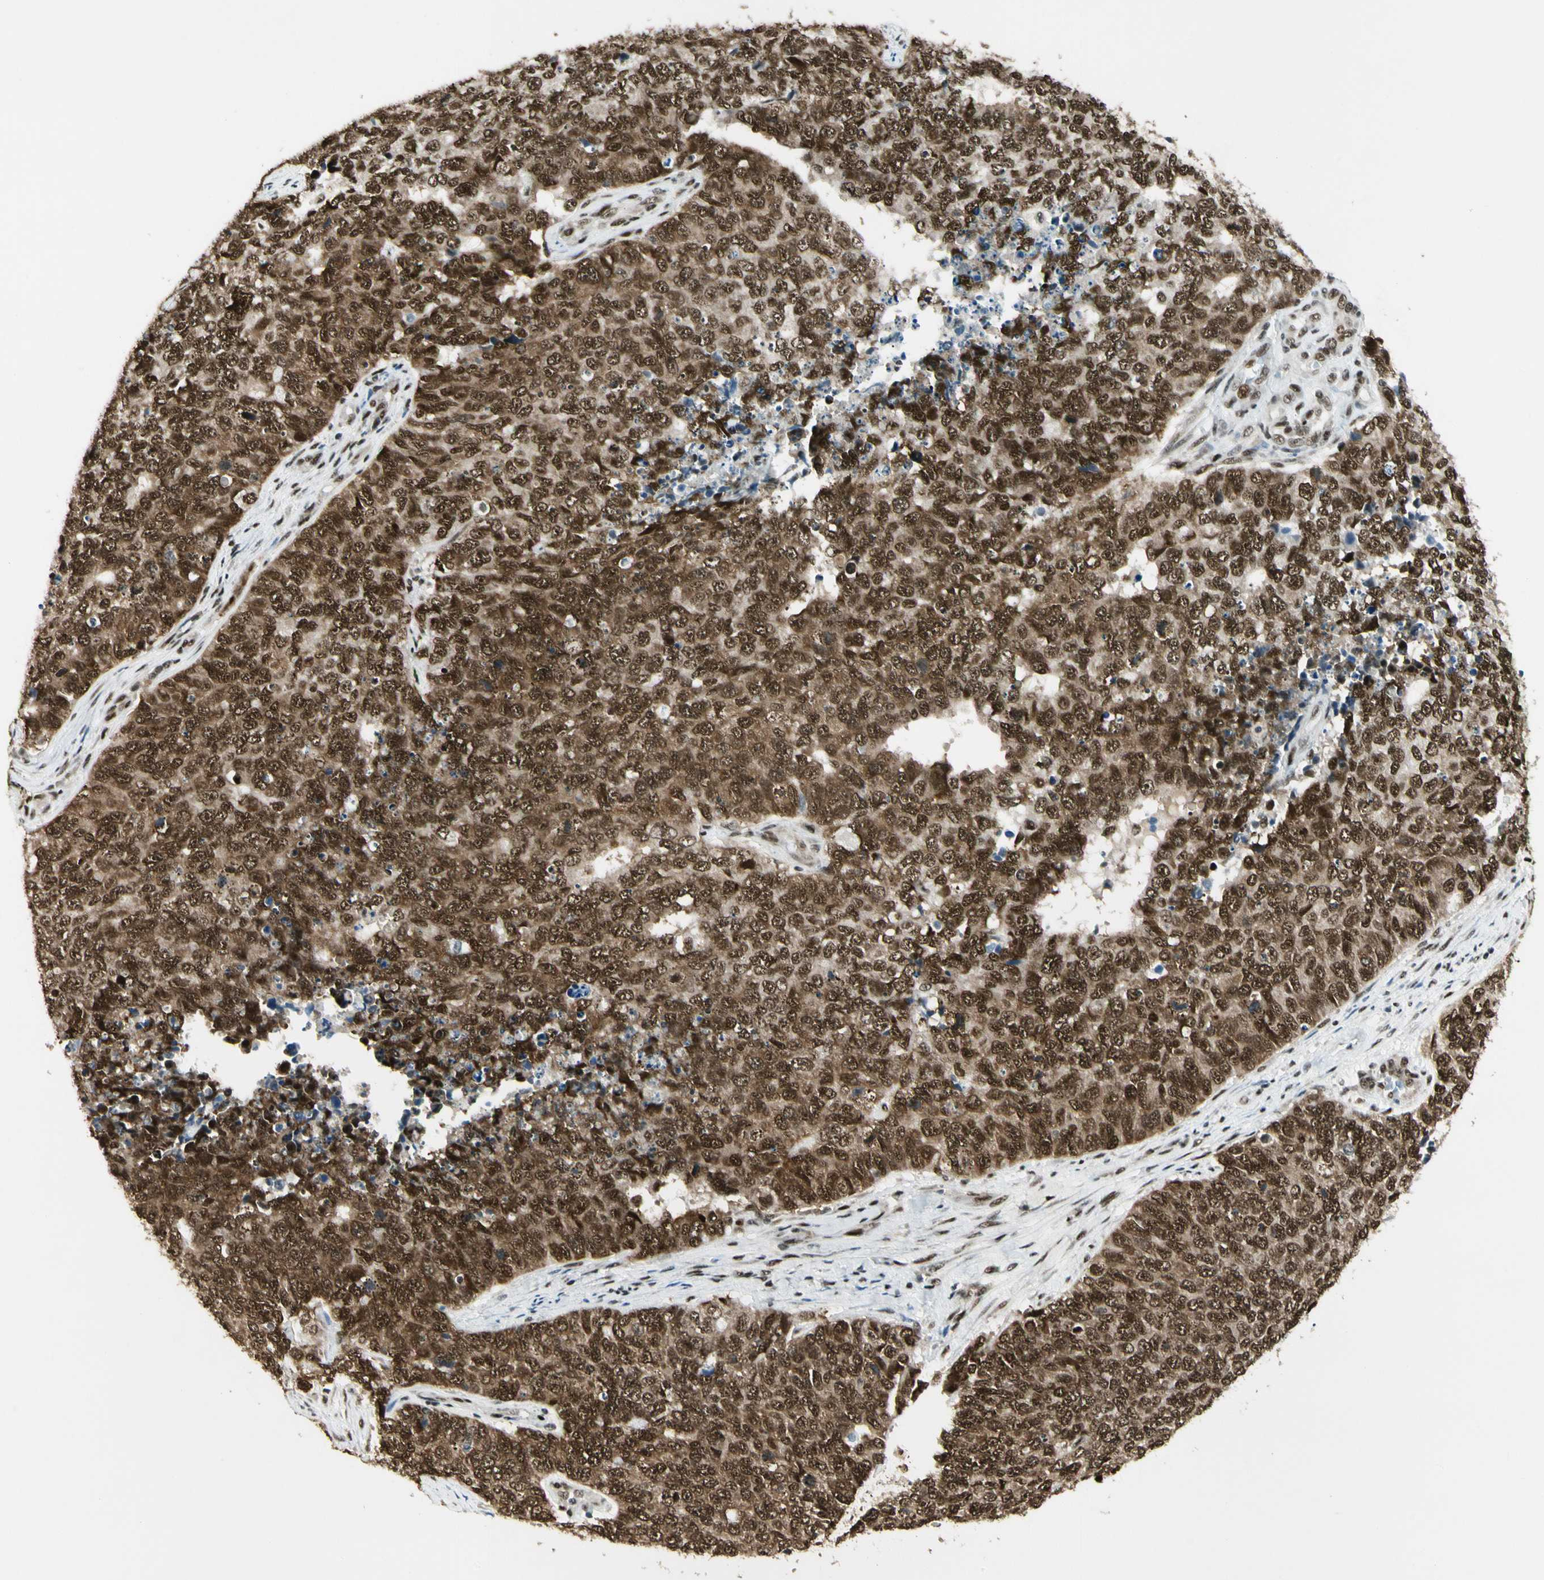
{"staining": {"intensity": "strong", "quantity": ">75%", "location": "cytoplasmic/membranous,nuclear"}, "tissue": "cervical cancer", "cell_type": "Tumor cells", "image_type": "cancer", "snomed": [{"axis": "morphology", "description": "Squamous cell carcinoma, NOS"}, {"axis": "topography", "description": "Cervix"}], "caption": "Approximately >75% of tumor cells in cervical squamous cell carcinoma reveal strong cytoplasmic/membranous and nuclear protein positivity as visualized by brown immunohistochemical staining.", "gene": "FUS", "patient": {"sex": "female", "age": 63}}